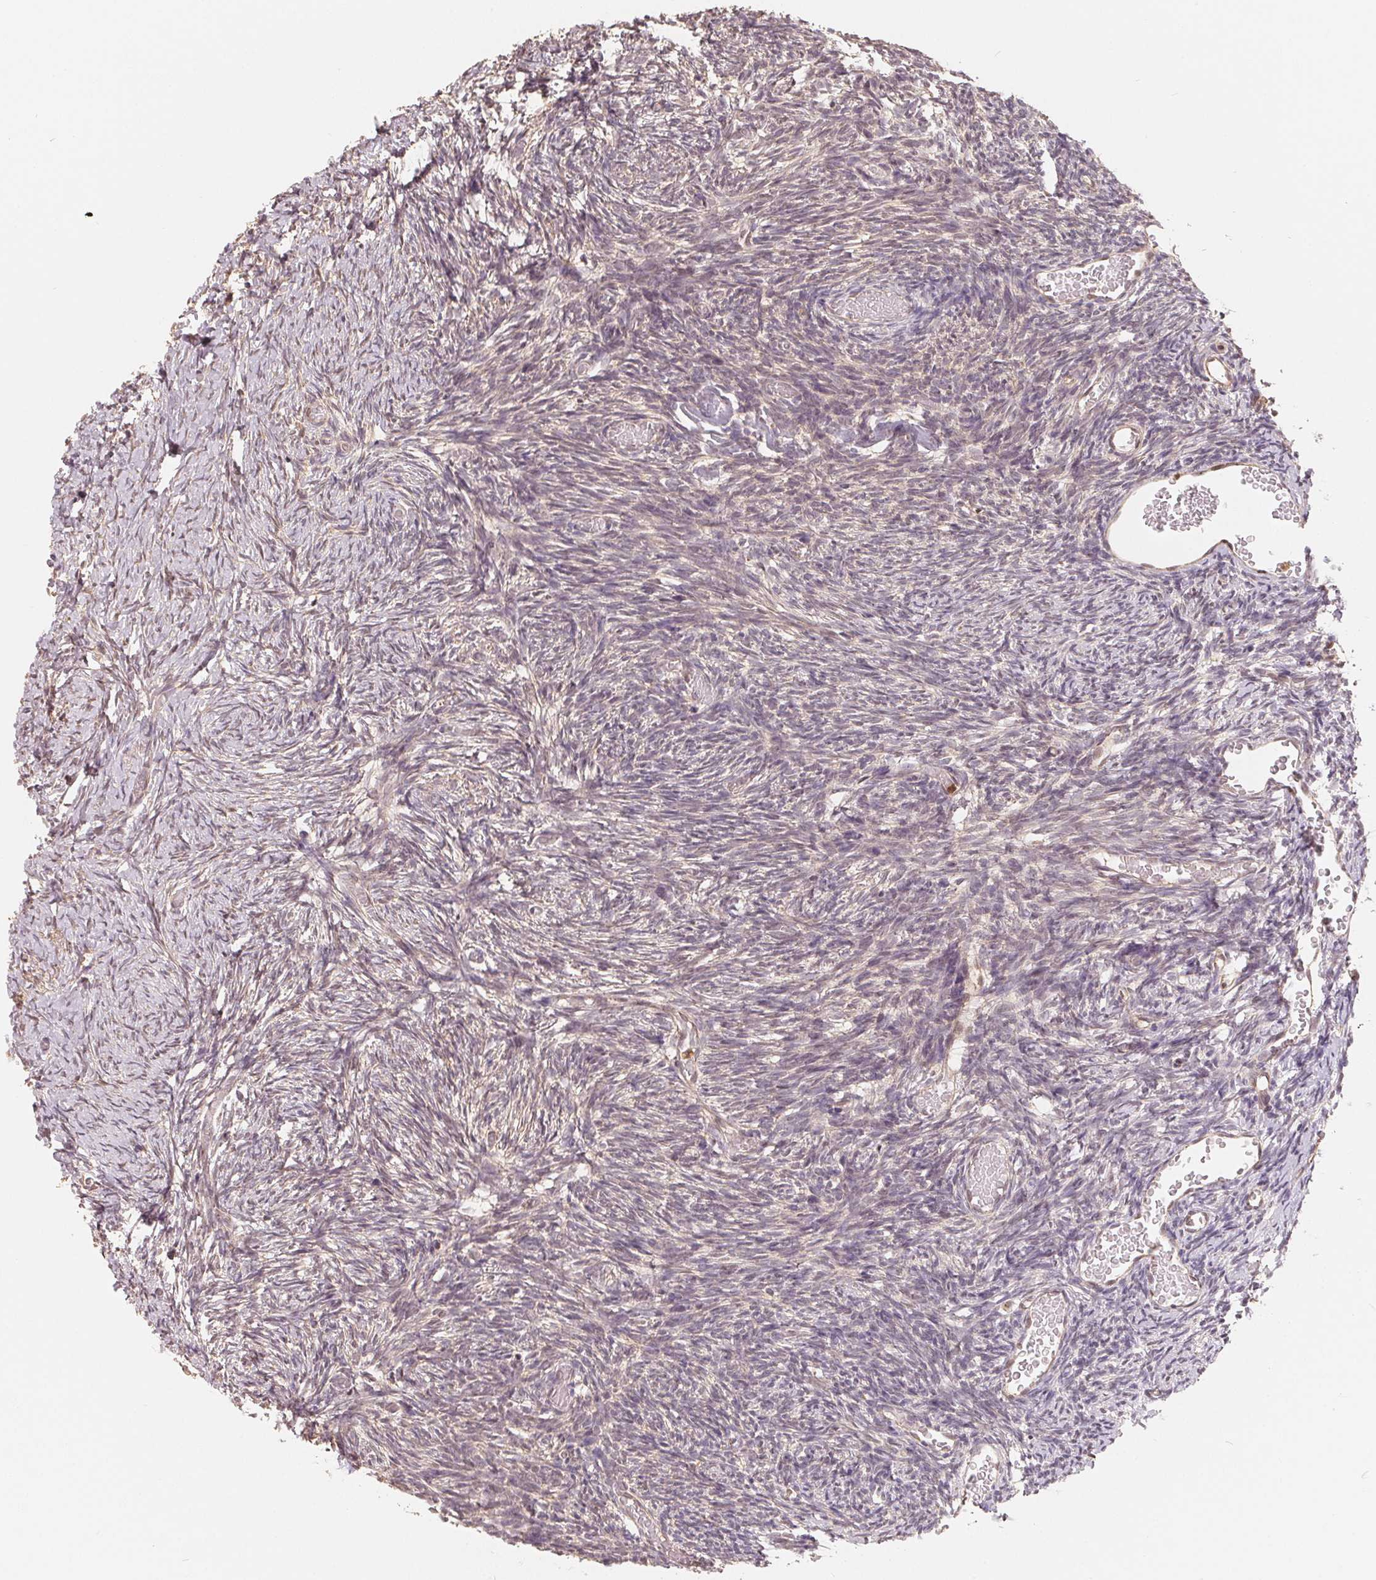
{"staining": {"intensity": "moderate", "quantity": ">75%", "location": "cytoplasmic/membranous"}, "tissue": "ovary", "cell_type": "Follicle cells", "image_type": "normal", "snomed": [{"axis": "morphology", "description": "Normal tissue, NOS"}, {"axis": "topography", "description": "Ovary"}], "caption": "This image exhibits immunohistochemistry (IHC) staining of unremarkable human ovary, with medium moderate cytoplasmic/membranous staining in approximately >75% of follicle cells.", "gene": "GUSB", "patient": {"sex": "female", "age": 39}}